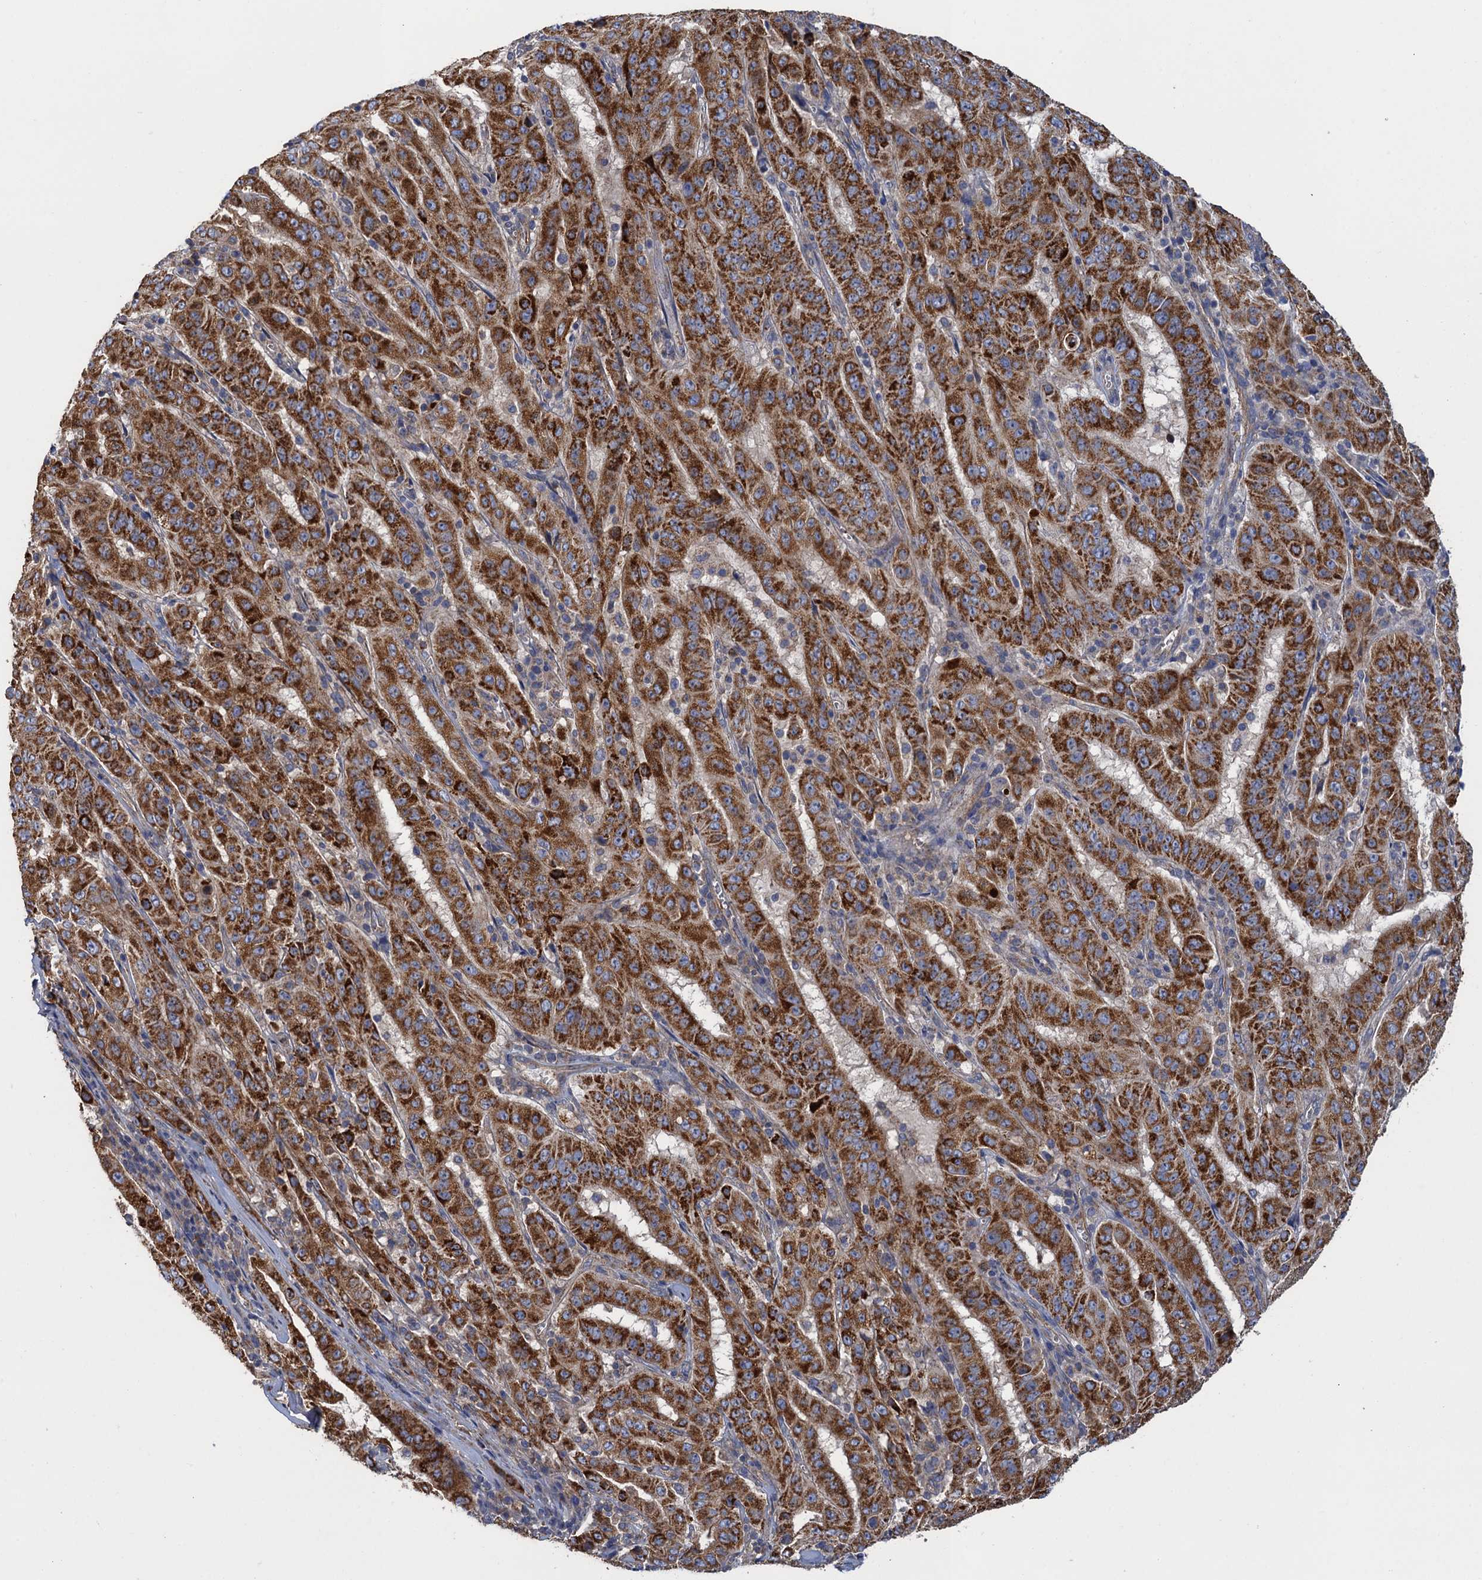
{"staining": {"intensity": "strong", "quantity": ">75%", "location": "cytoplasmic/membranous"}, "tissue": "pancreatic cancer", "cell_type": "Tumor cells", "image_type": "cancer", "snomed": [{"axis": "morphology", "description": "Adenocarcinoma, NOS"}, {"axis": "topography", "description": "Pancreas"}], "caption": "A high-resolution histopathology image shows IHC staining of pancreatic cancer (adenocarcinoma), which displays strong cytoplasmic/membranous expression in approximately >75% of tumor cells. The staining was performed using DAB (3,3'-diaminobenzidine) to visualize the protein expression in brown, while the nuclei were stained in blue with hematoxylin (Magnification: 20x).", "gene": "GCSH", "patient": {"sex": "male", "age": 63}}